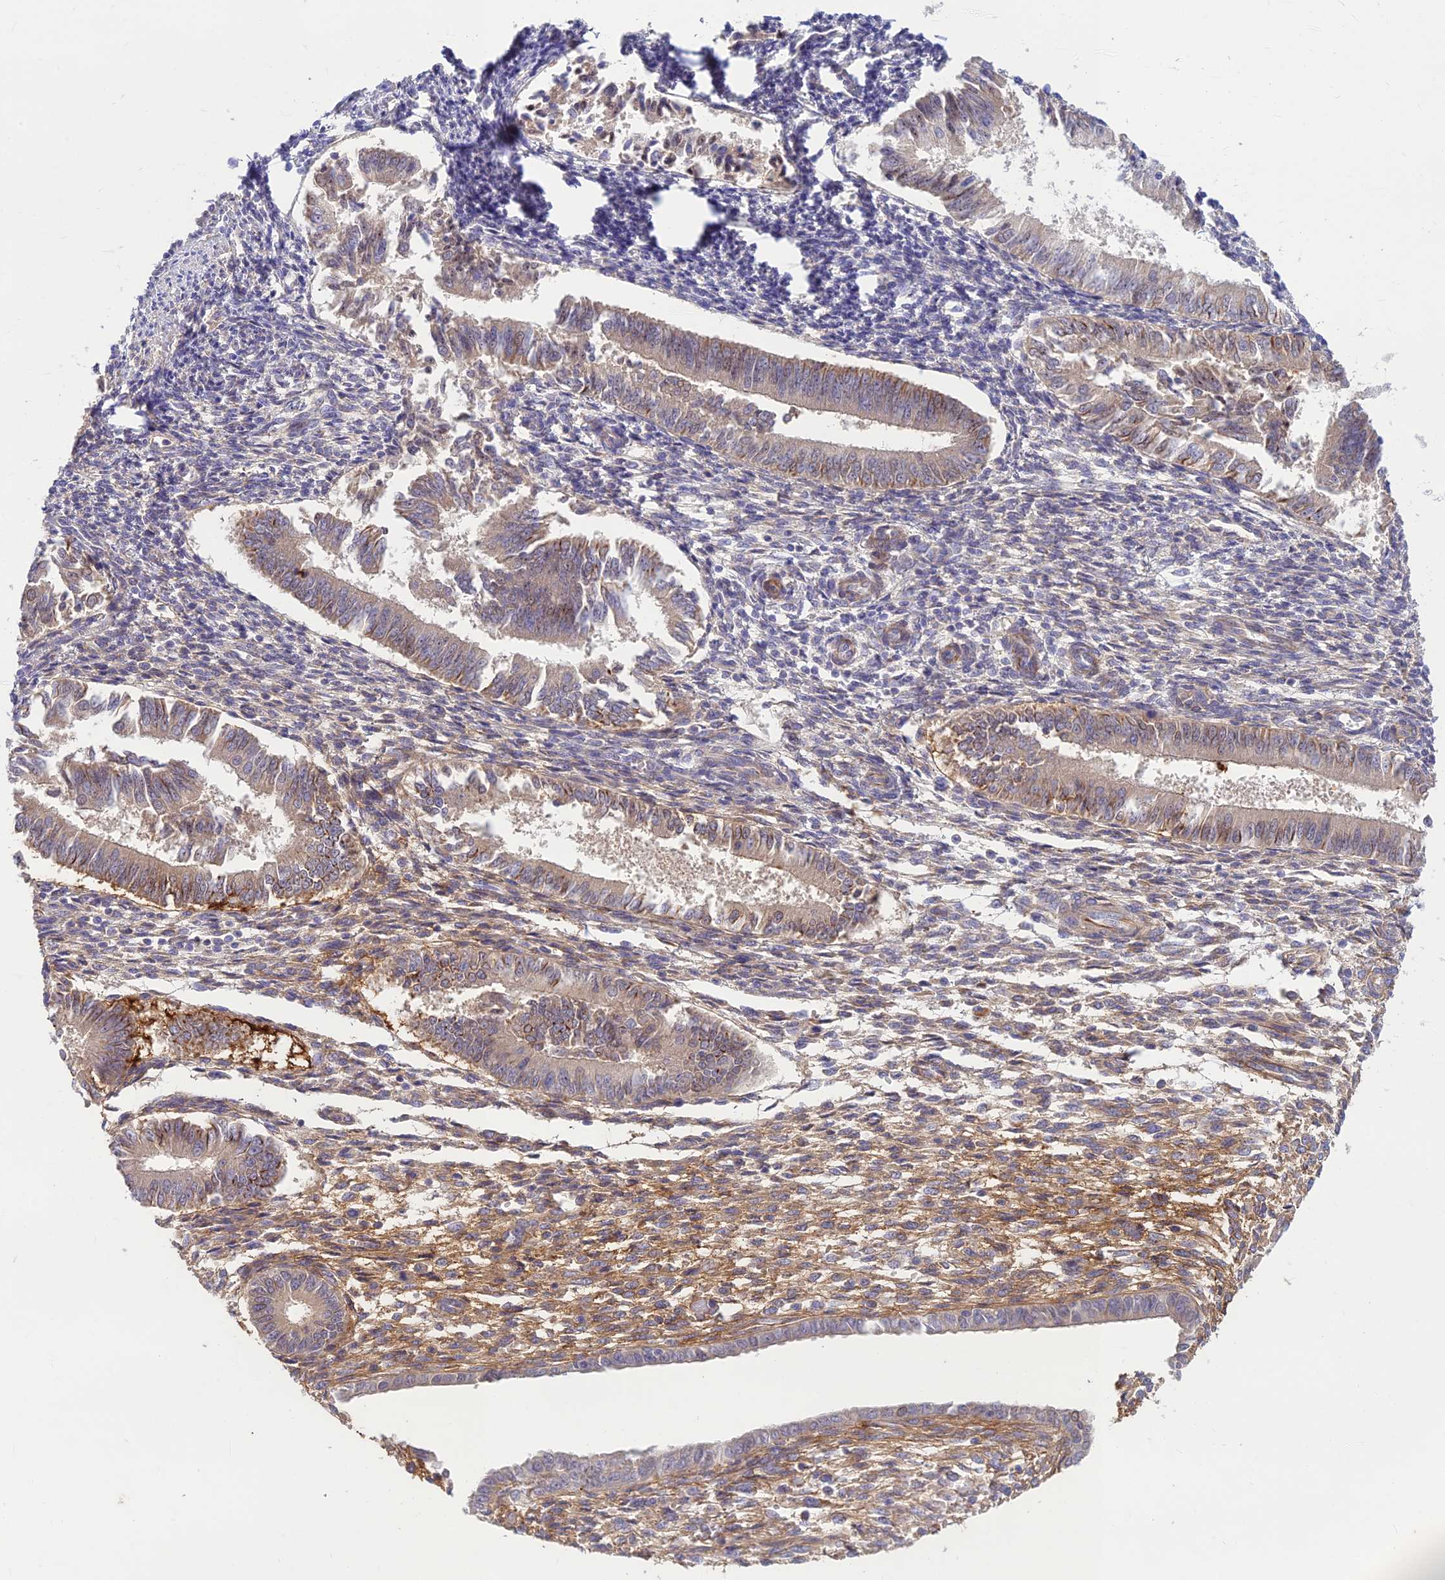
{"staining": {"intensity": "weak", "quantity": "<25%", "location": "cytoplasmic/membranous"}, "tissue": "endometrium", "cell_type": "Cells in endometrial stroma", "image_type": "normal", "snomed": [{"axis": "morphology", "description": "Normal tissue, NOS"}, {"axis": "topography", "description": "Uterus"}, {"axis": "topography", "description": "Endometrium"}], "caption": "Immunohistochemistry image of normal human endometrium stained for a protein (brown), which demonstrates no expression in cells in endometrial stroma.", "gene": "ST8SIA5", "patient": {"sex": "female", "age": 48}}